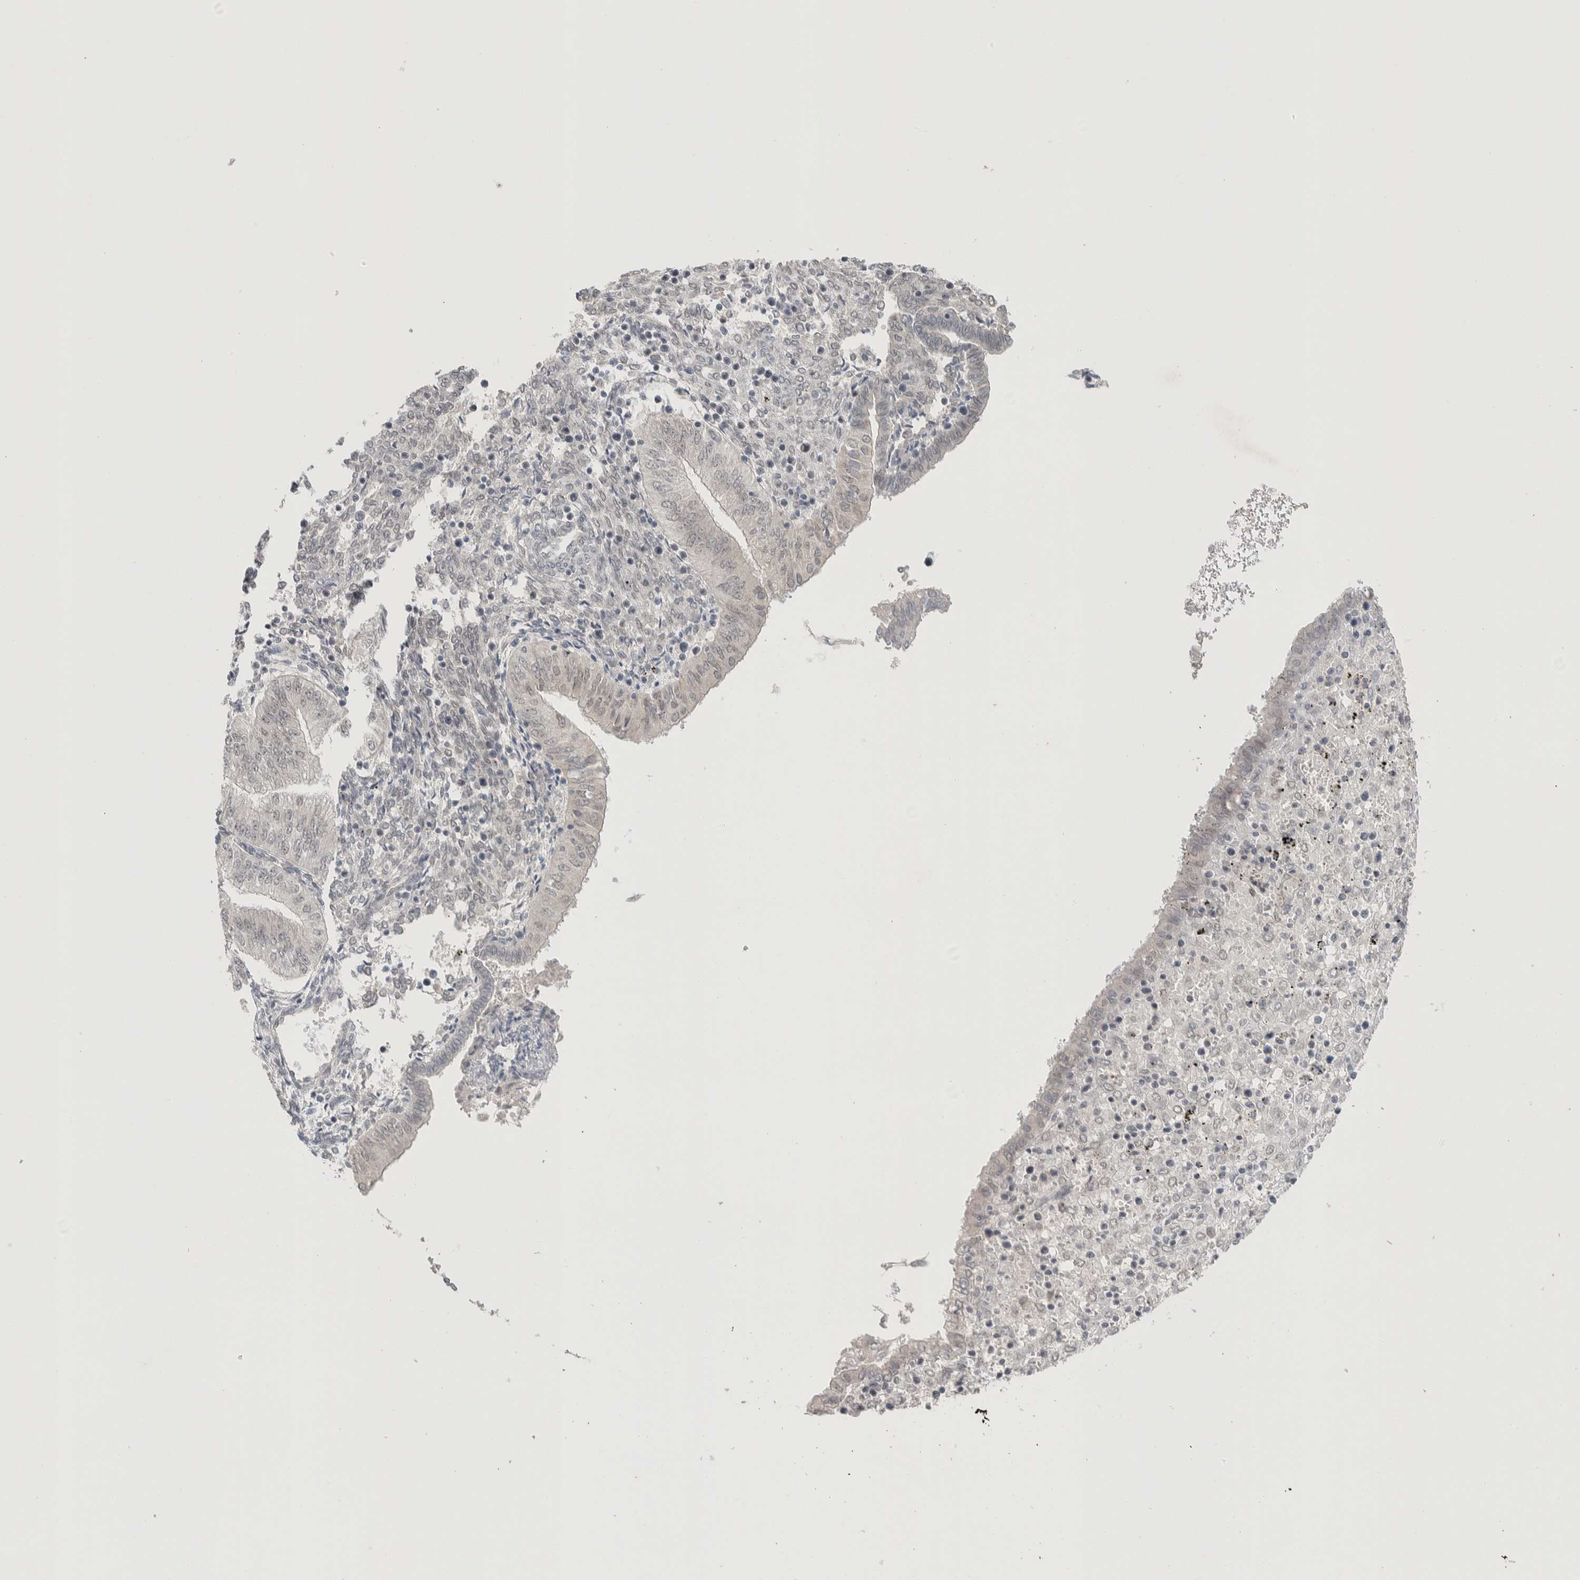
{"staining": {"intensity": "negative", "quantity": "none", "location": "none"}, "tissue": "endometrial cancer", "cell_type": "Tumor cells", "image_type": "cancer", "snomed": [{"axis": "morphology", "description": "Normal tissue, NOS"}, {"axis": "morphology", "description": "Adenocarcinoma, NOS"}, {"axis": "topography", "description": "Endometrium"}], "caption": "IHC of human endometrial cancer displays no expression in tumor cells.", "gene": "CRAT", "patient": {"sex": "female", "age": 53}}